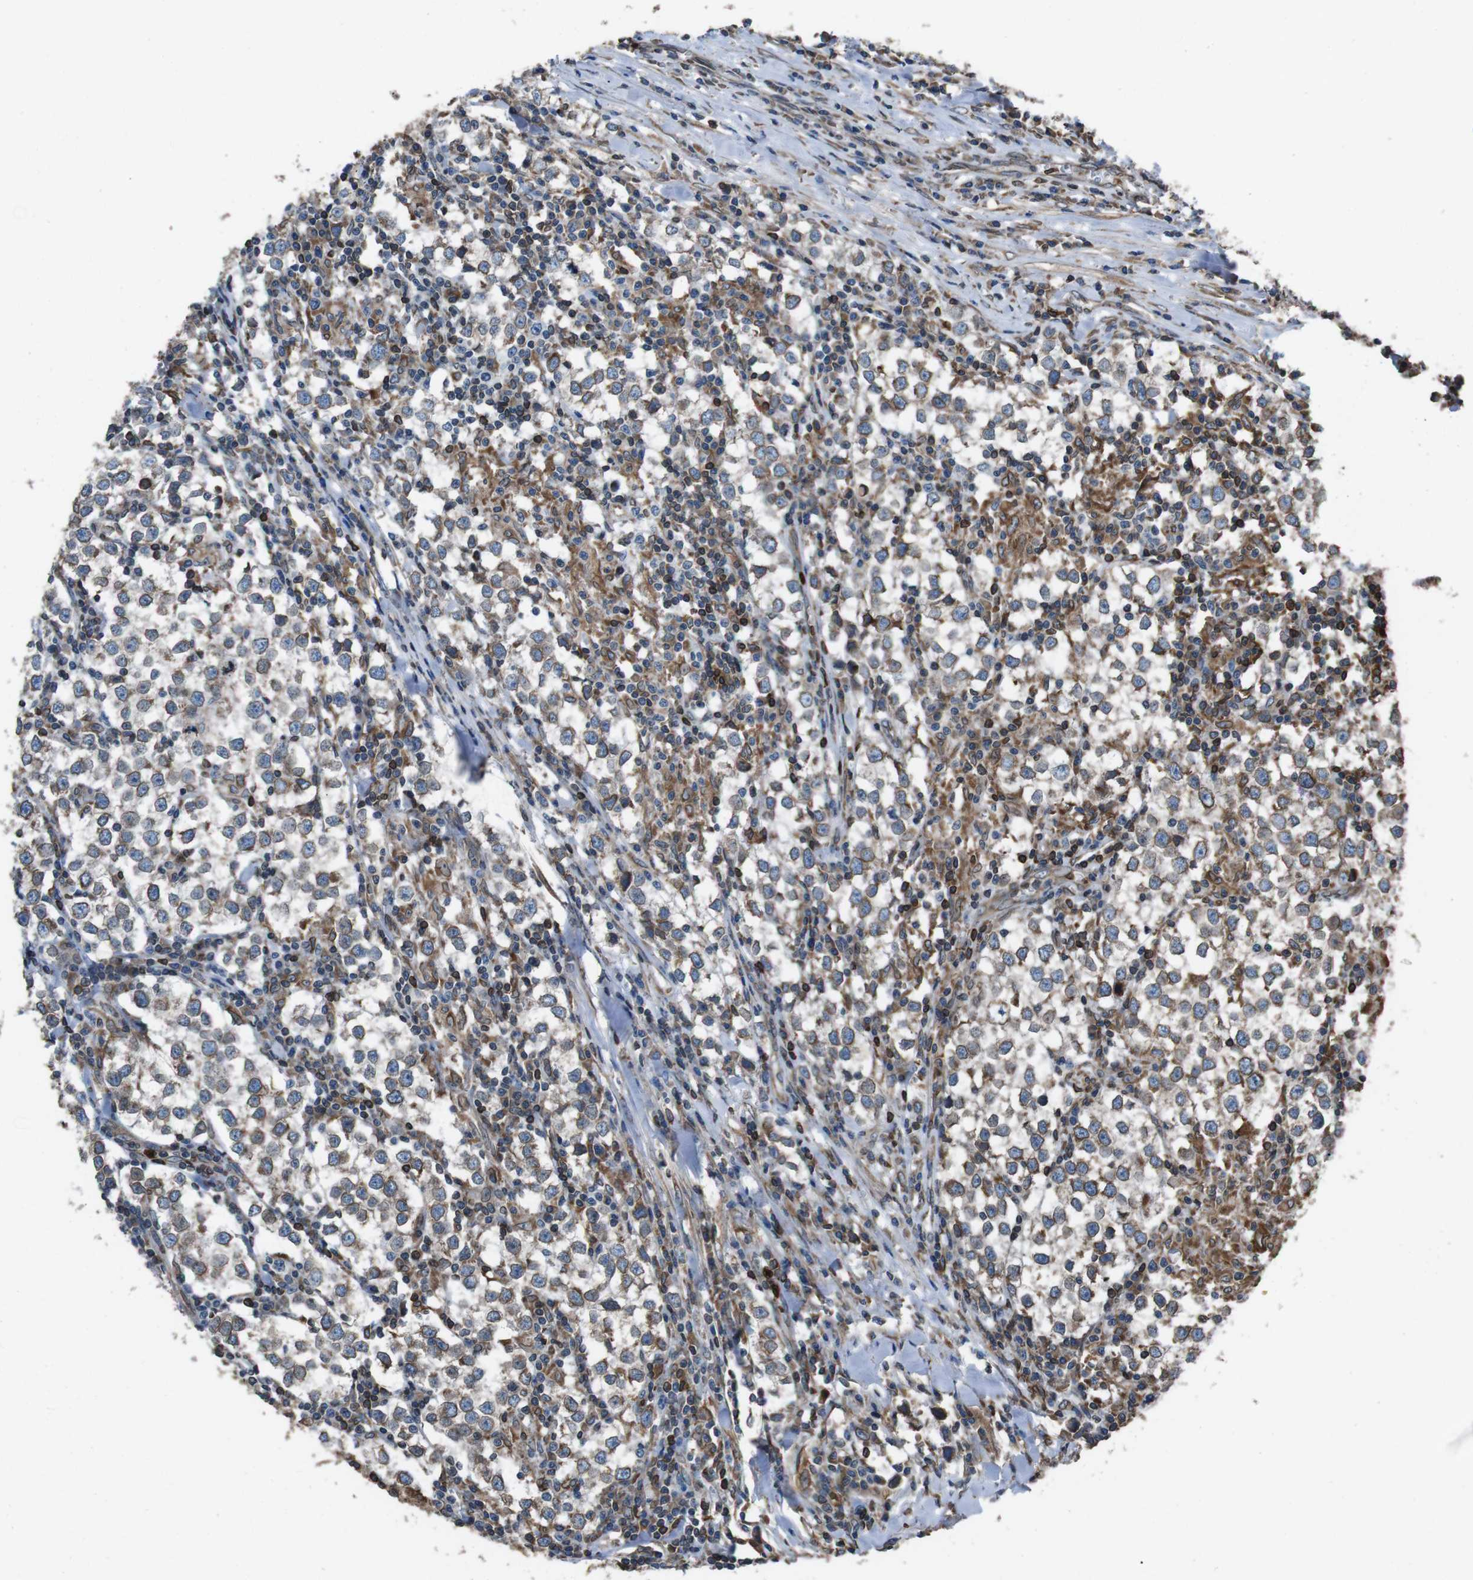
{"staining": {"intensity": "moderate", "quantity": "25%-75%", "location": "cytoplasmic/membranous"}, "tissue": "testis cancer", "cell_type": "Tumor cells", "image_type": "cancer", "snomed": [{"axis": "morphology", "description": "Seminoma, NOS"}, {"axis": "morphology", "description": "Carcinoma, Embryonal, NOS"}, {"axis": "topography", "description": "Testis"}], "caption": "High-power microscopy captured an immunohistochemistry micrograph of testis cancer, revealing moderate cytoplasmic/membranous staining in approximately 25%-75% of tumor cells. The staining is performed using DAB (3,3'-diaminobenzidine) brown chromogen to label protein expression. The nuclei are counter-stained blue using hematoxylin.", "gene": "APMAP", "patient": {"sex": "male", "age": 36}}